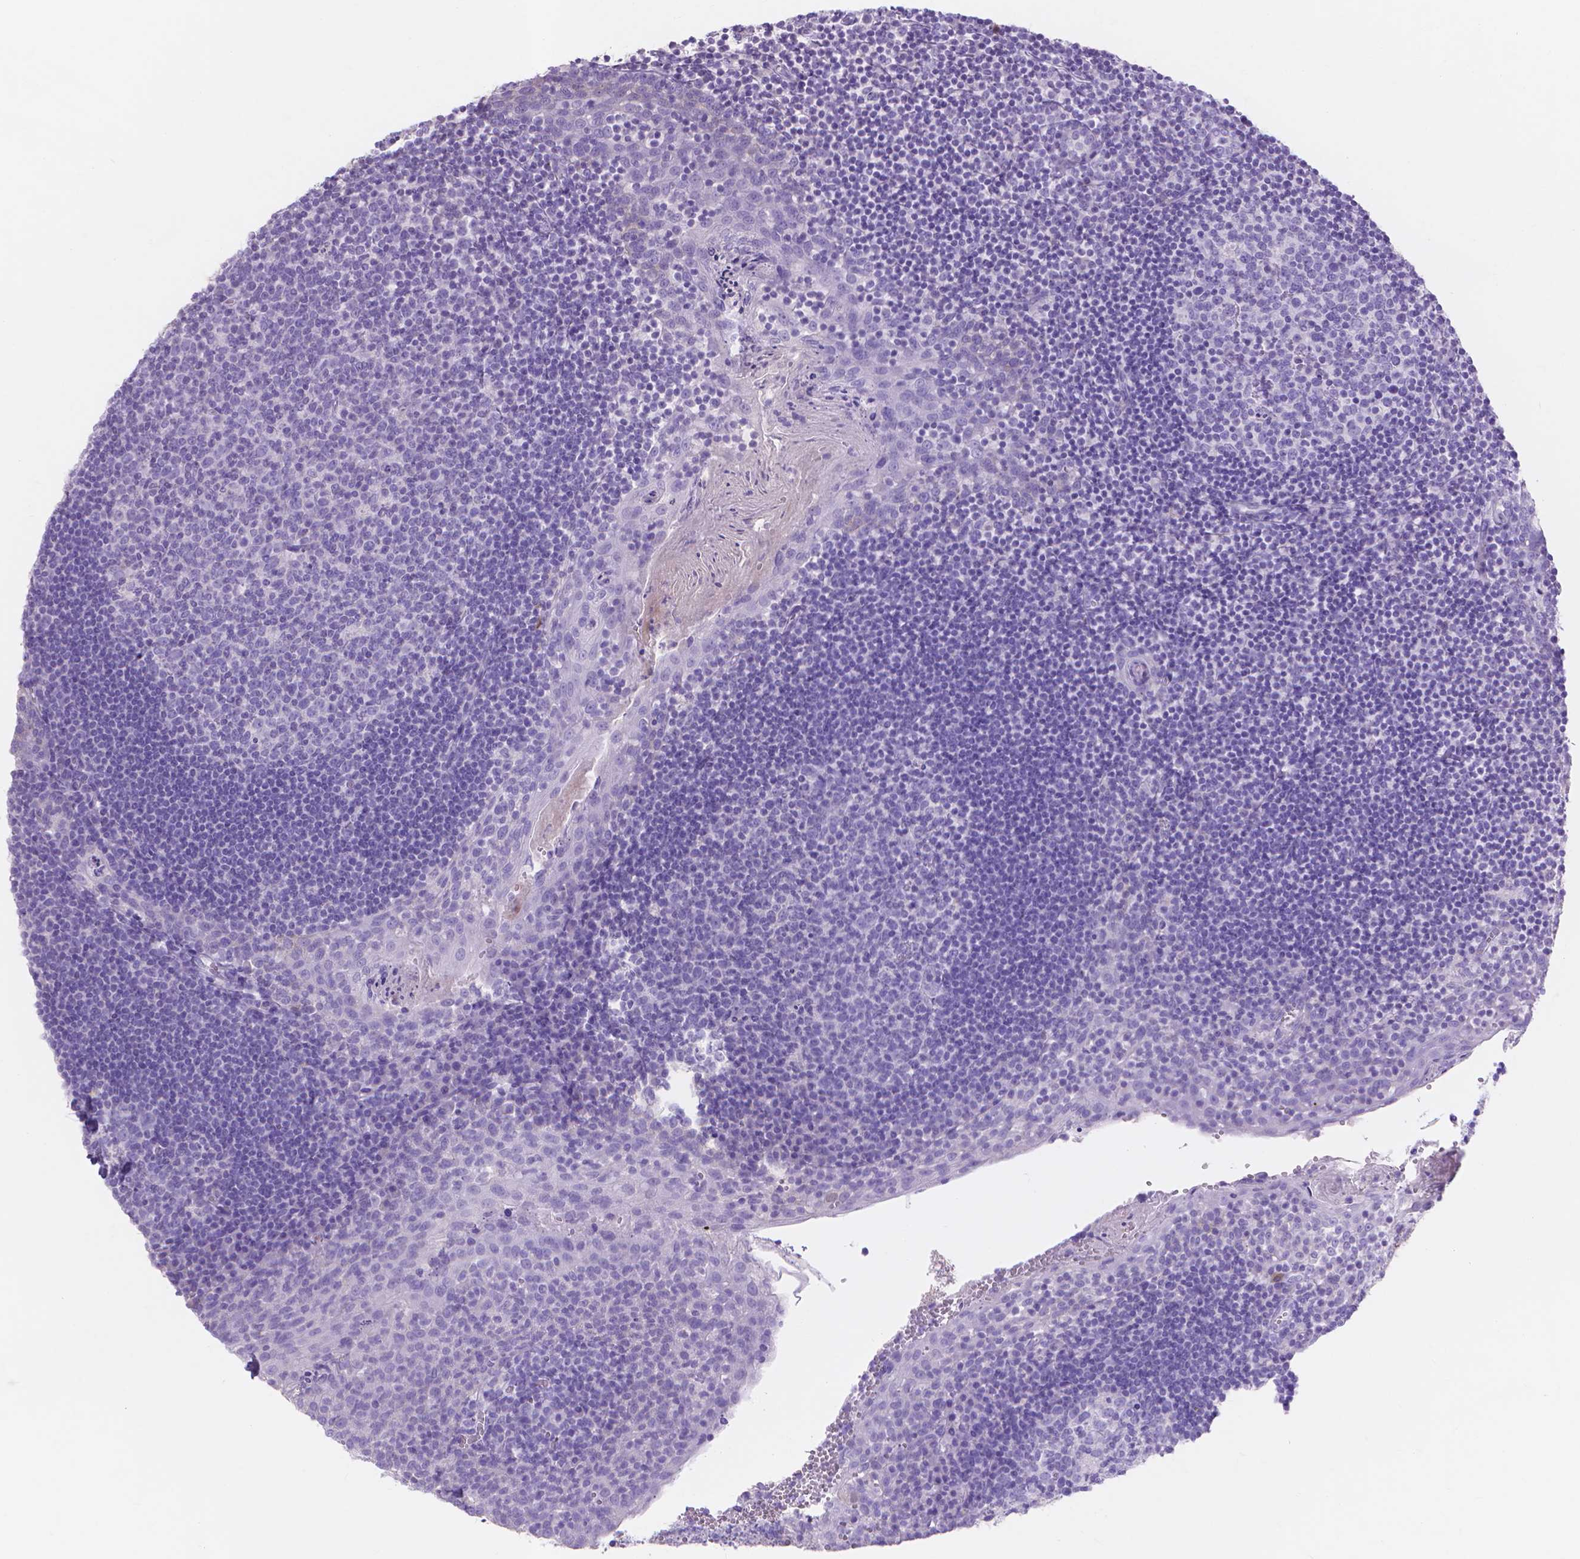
{"staining": {"intensity": "negative", "quantity": "none", "location": "none"}, "tissue": "lymph node", "cell_type": "Germinal center cells", "image_type": "normal", "snomed": [{"axis": "morphology", "description": "Normal tissue, NOS"}, {"axis": "topography", "description": "Lymph node"}], "caption": "The micrograph reveals no staining of germinal center cells in benign lymph node. (Brightfield microscopy of DAB (3,3'-diaminobenzidine) IHC at high magnification).", "gene": "MMP11", "patient": {"sex": "female", "age": 21}}